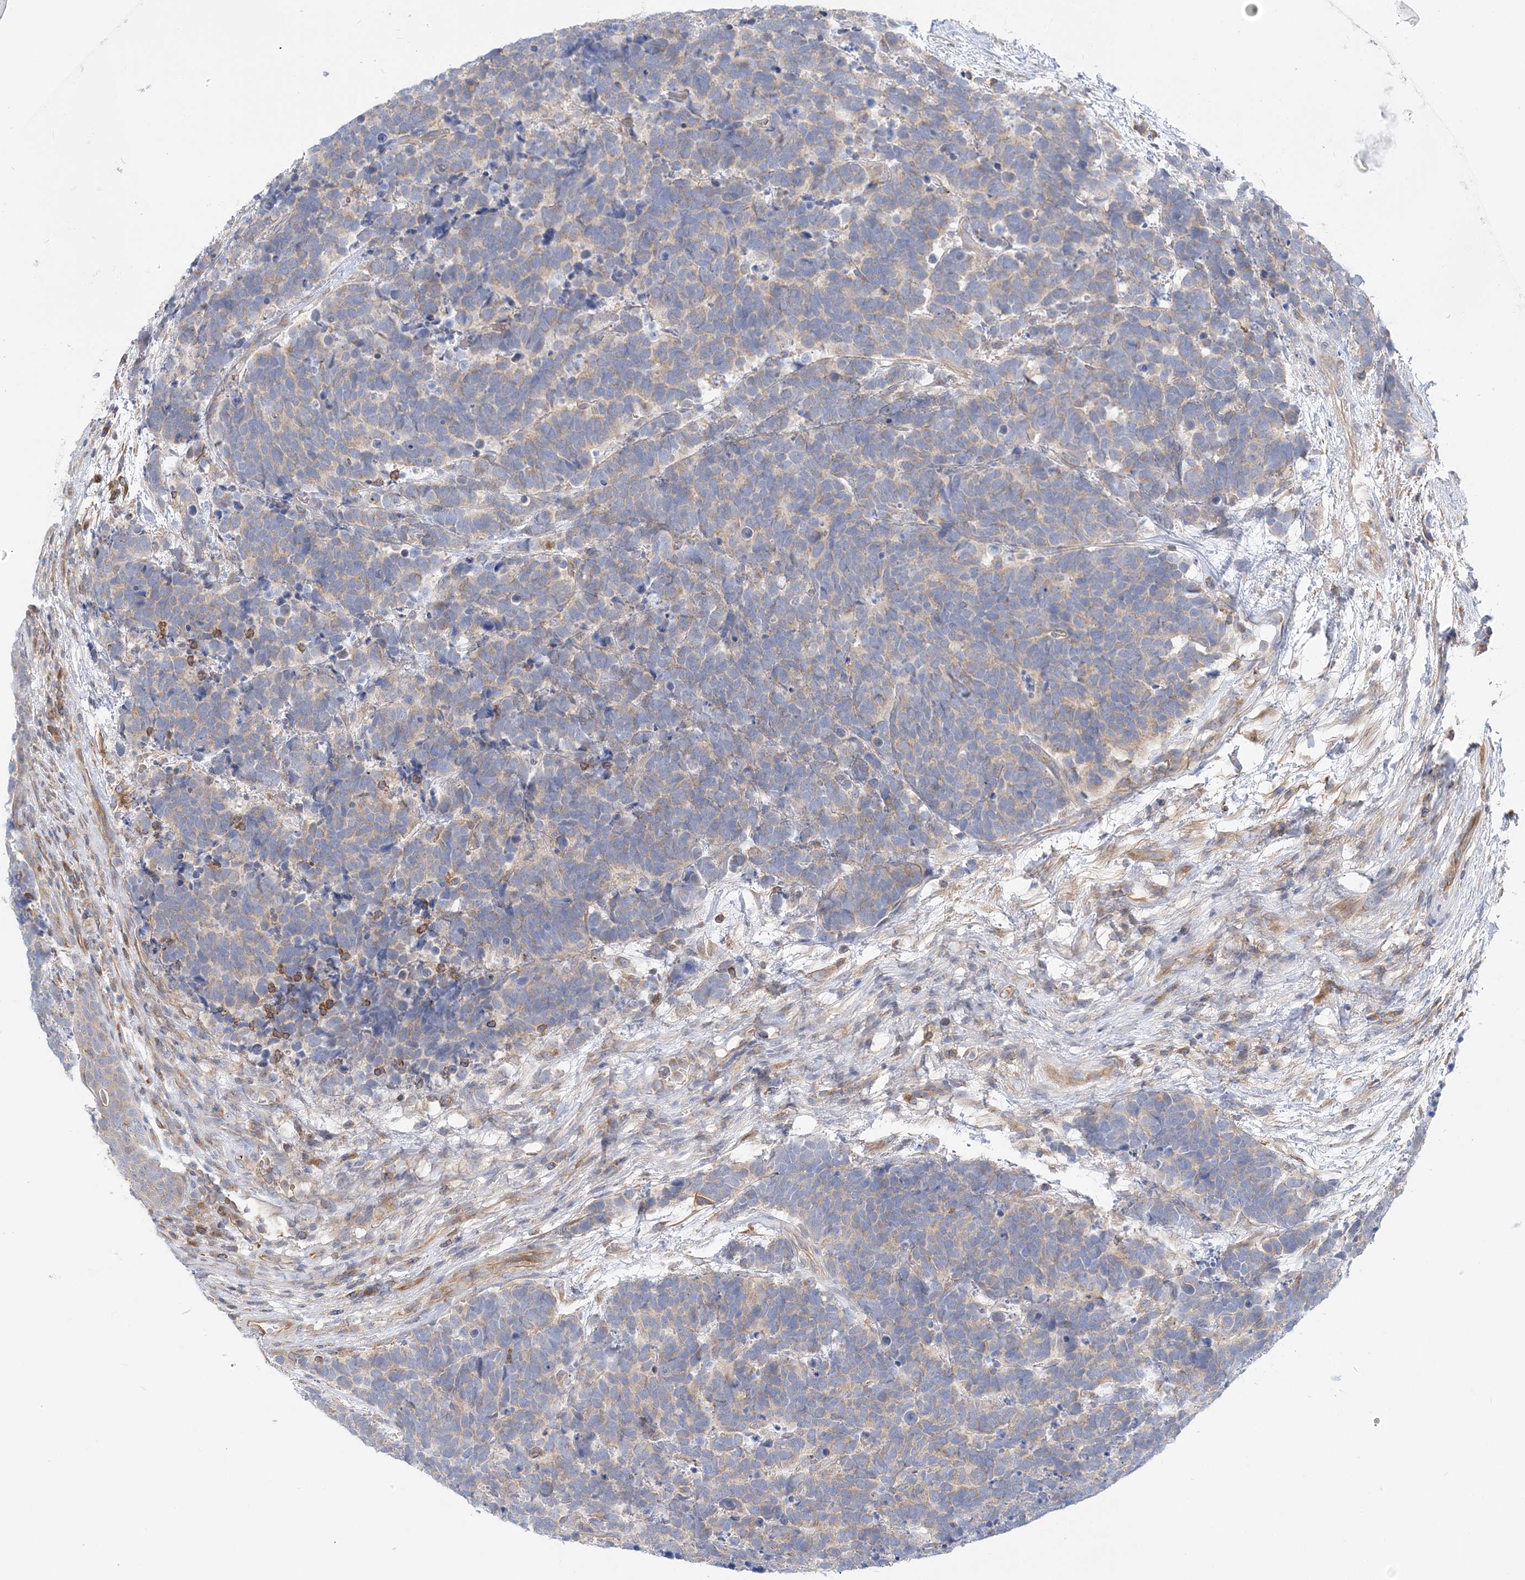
{"staining": {"intensity": "weak", "quantity": "<25%", "location": "cytoplasmic/membranous"}, "tissue": "carcinoid", "cell_type": "Tumor cells", "image_type": "cancer", "snomed": [{"axis": "morphology", "description": "Carcinoma, NOS"}, {"axis": "morphology", "description": "Carcinoid, malignant, NOS"}, {"axis": "topography", "description": "Urinary bladder"}], "caption": "Tumor cells are negative for protein expression in human carcinoid.", "gene": "FAM114A2", "patient": {"sex": "male", "age": 57}}